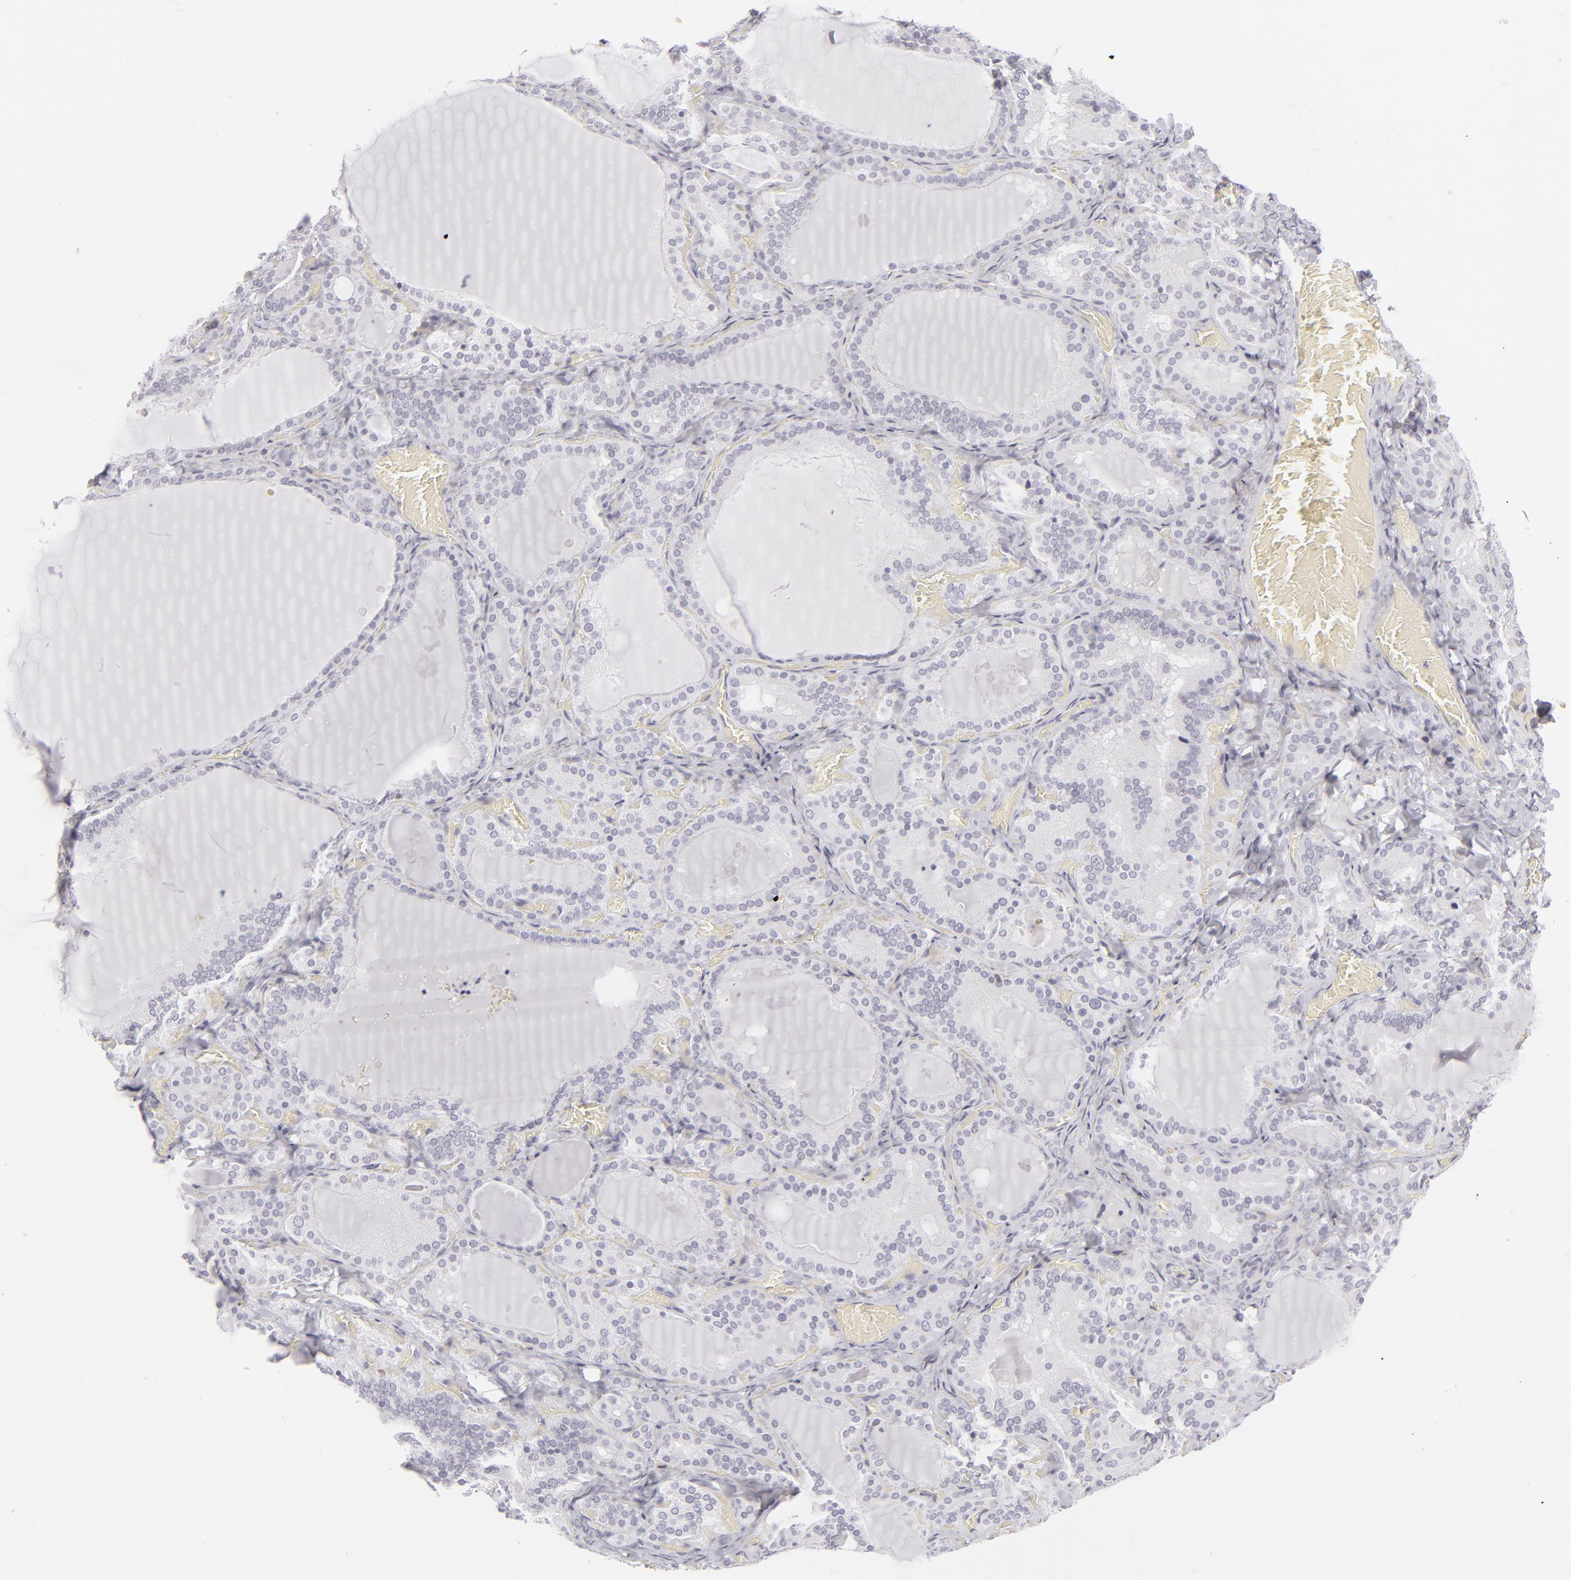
{"staining": {"intensity": "negative", "quantity": "none", "location": "none"}, "tissue": "thyroid gland", "cell_type": "Glandular cells", "image_type": "normal", "snomed": [{"axis": "morphology", "description": "Normal tissue, NOS"}, {"axis": "topography", "description": "Thyroid gland"}], "caption": "Immunohistochemistry (IHC) image of unremarkable thyroid gland: human thyroid gland stained with DAB exhibits no significant protein staining in glandular cells.", "gene": "CD7", "patient": {"sex": "female", "age": 33}}